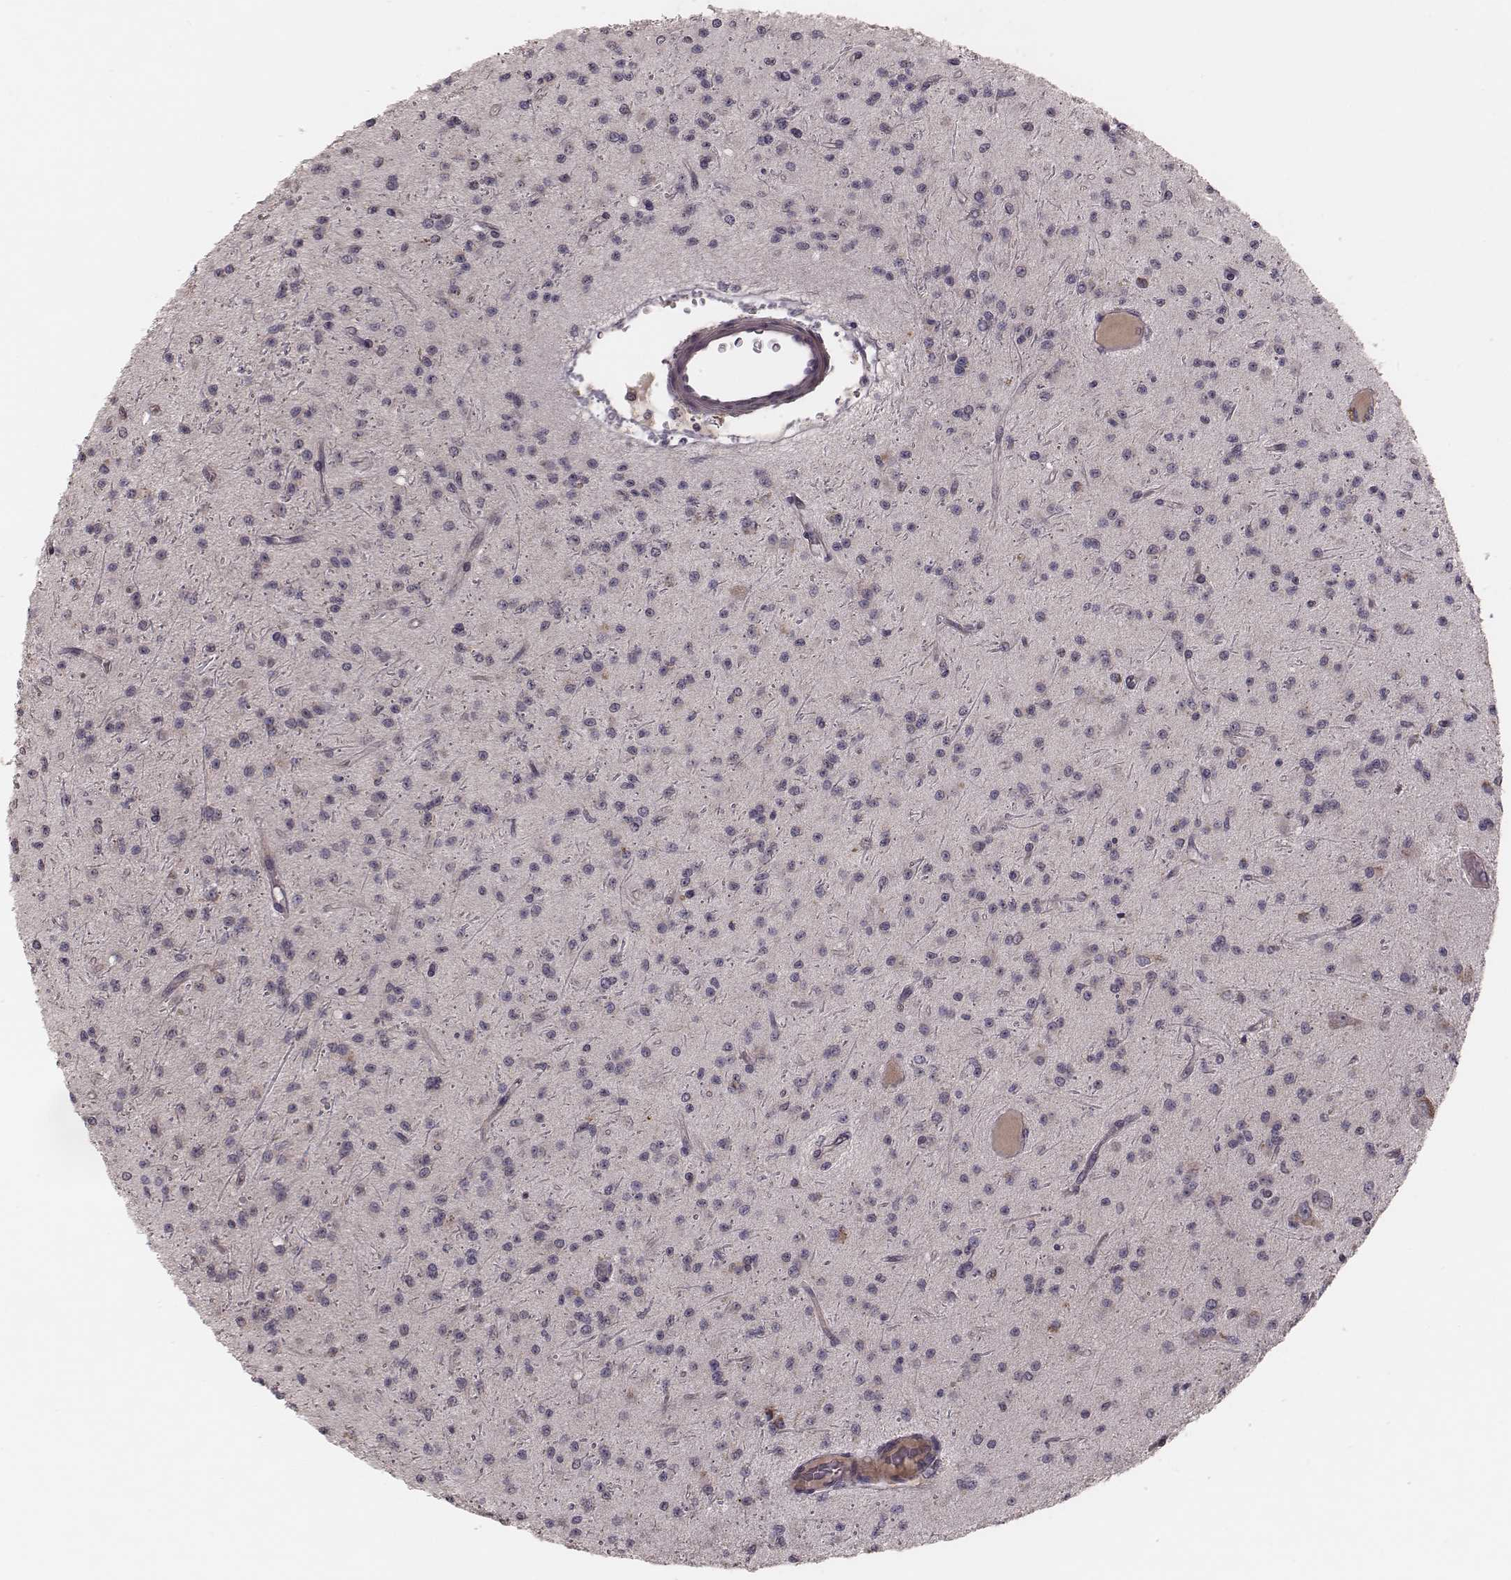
{"staining": {"intensity": "moderate", "quantity": "<25%", "location": "cytoplasmic/membranous"}, "tissue": "glioma", "cell_type": "Tumor cells", "image_type": "cancer", "snomed": [{"axis": "morphology", "description": "Glioma, malignant, Low grade"}, {"axis": "topography", "description": "Brain"}], "caption": "IHC (DAB) staining of human malignant glioma (low-grade) displays moderate cytoplasmic/membranous protein positivity in approximately <25% of tumor cells. (Brightfield microscopy of DAB IHC at high magnification).", "gene": "MRPS27", "patient": {"sex": "male", "age": 27}}